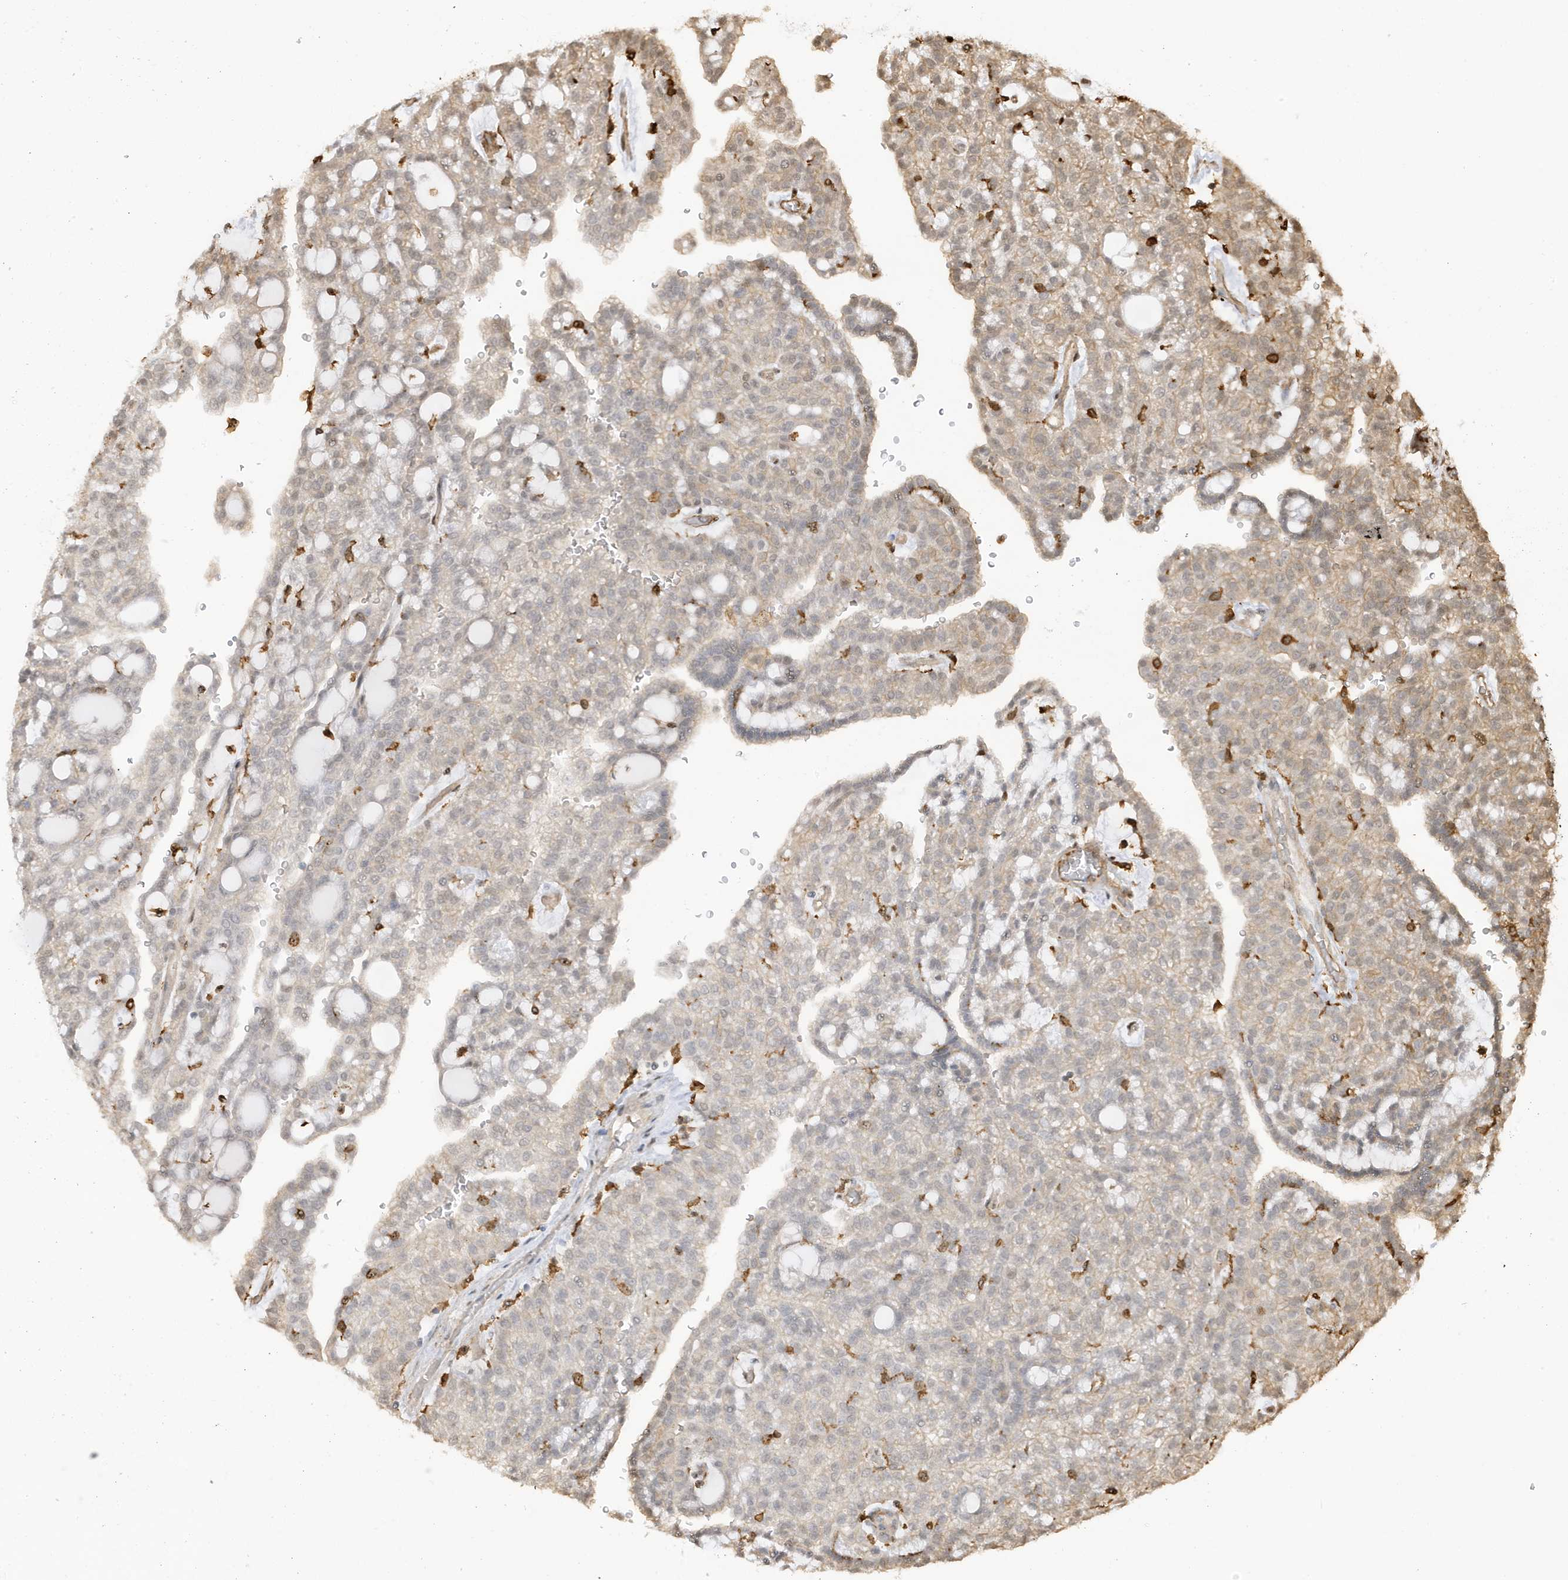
{"staining": {"intensity": "weak", "quantity": "<25%", "location": "cytoplasmic/membranous"}, "tissue": "renal cancer", "cell_type": "Tumor cells", "image_type": "cancer", "snomed": [{"axis": "morphology", "description": "Adenocarcinoma, NOS"}, {"axis": "topography", "description": "Kidney"}], "caption": "An image of adenocarcinoma (renal) stained for a protein reveals no brown staining in tumor cells.", "gene": "PHACTR2", "patient": {"sex": "male", "age": 63}}